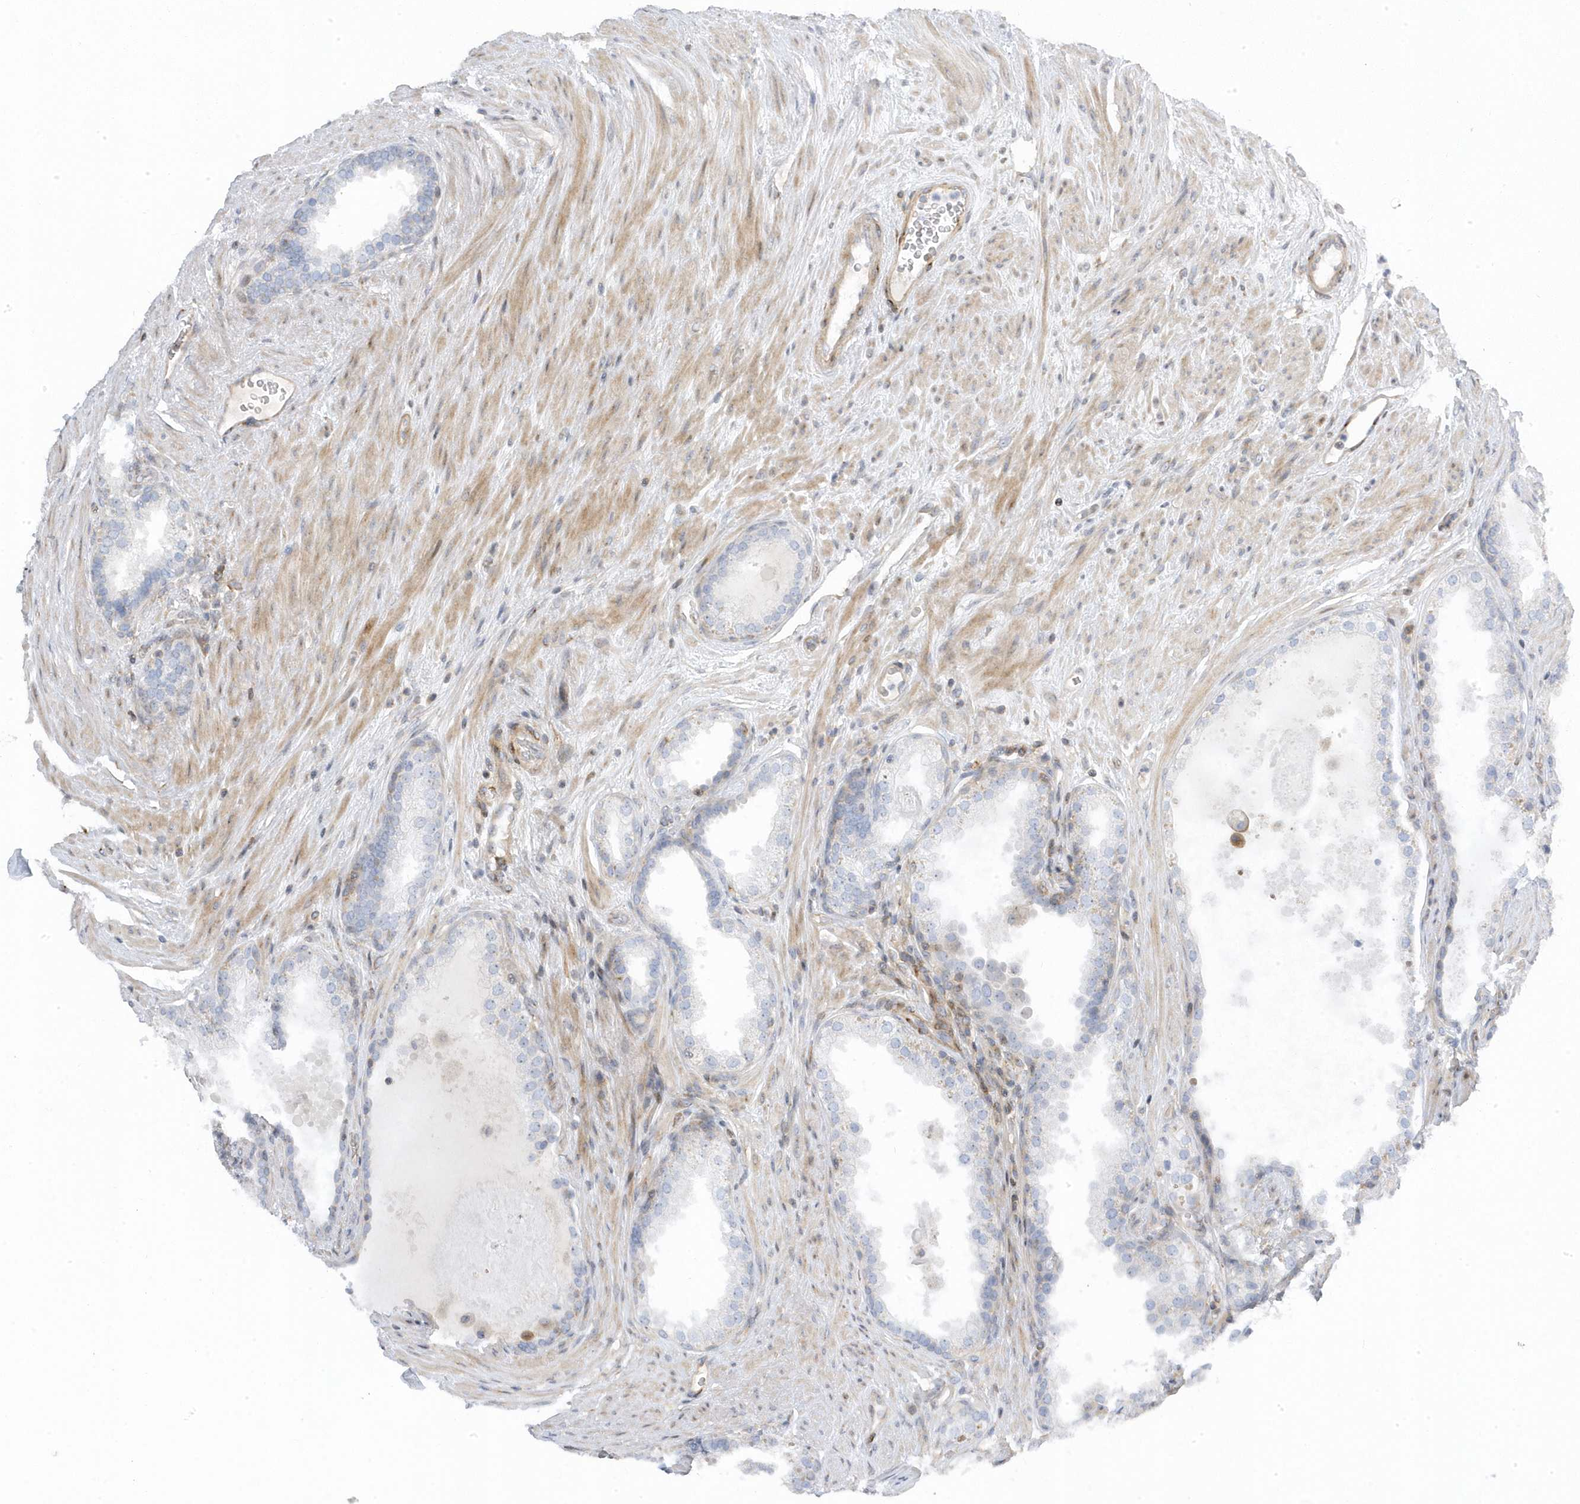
{"staining": {"intensity": "negative", "quantity": "none", "location": "none"}, "tissue": "prostate cancer", "cell_type": "Tumor cells", "image_type": "cancer", "snomed": [{"axis": "morphology", "description": "Adenocarcinoma, High grade"}, {"axis": "topography", "description": "Prostate"}], "caption": "DAB immunohistochemical staining of human high-grade adenocarcinoma (prostate) exhibits no significant staining in tumor cells.", "gene": "MAP7D3", "patient": {"sex": "male", "age": 70}}